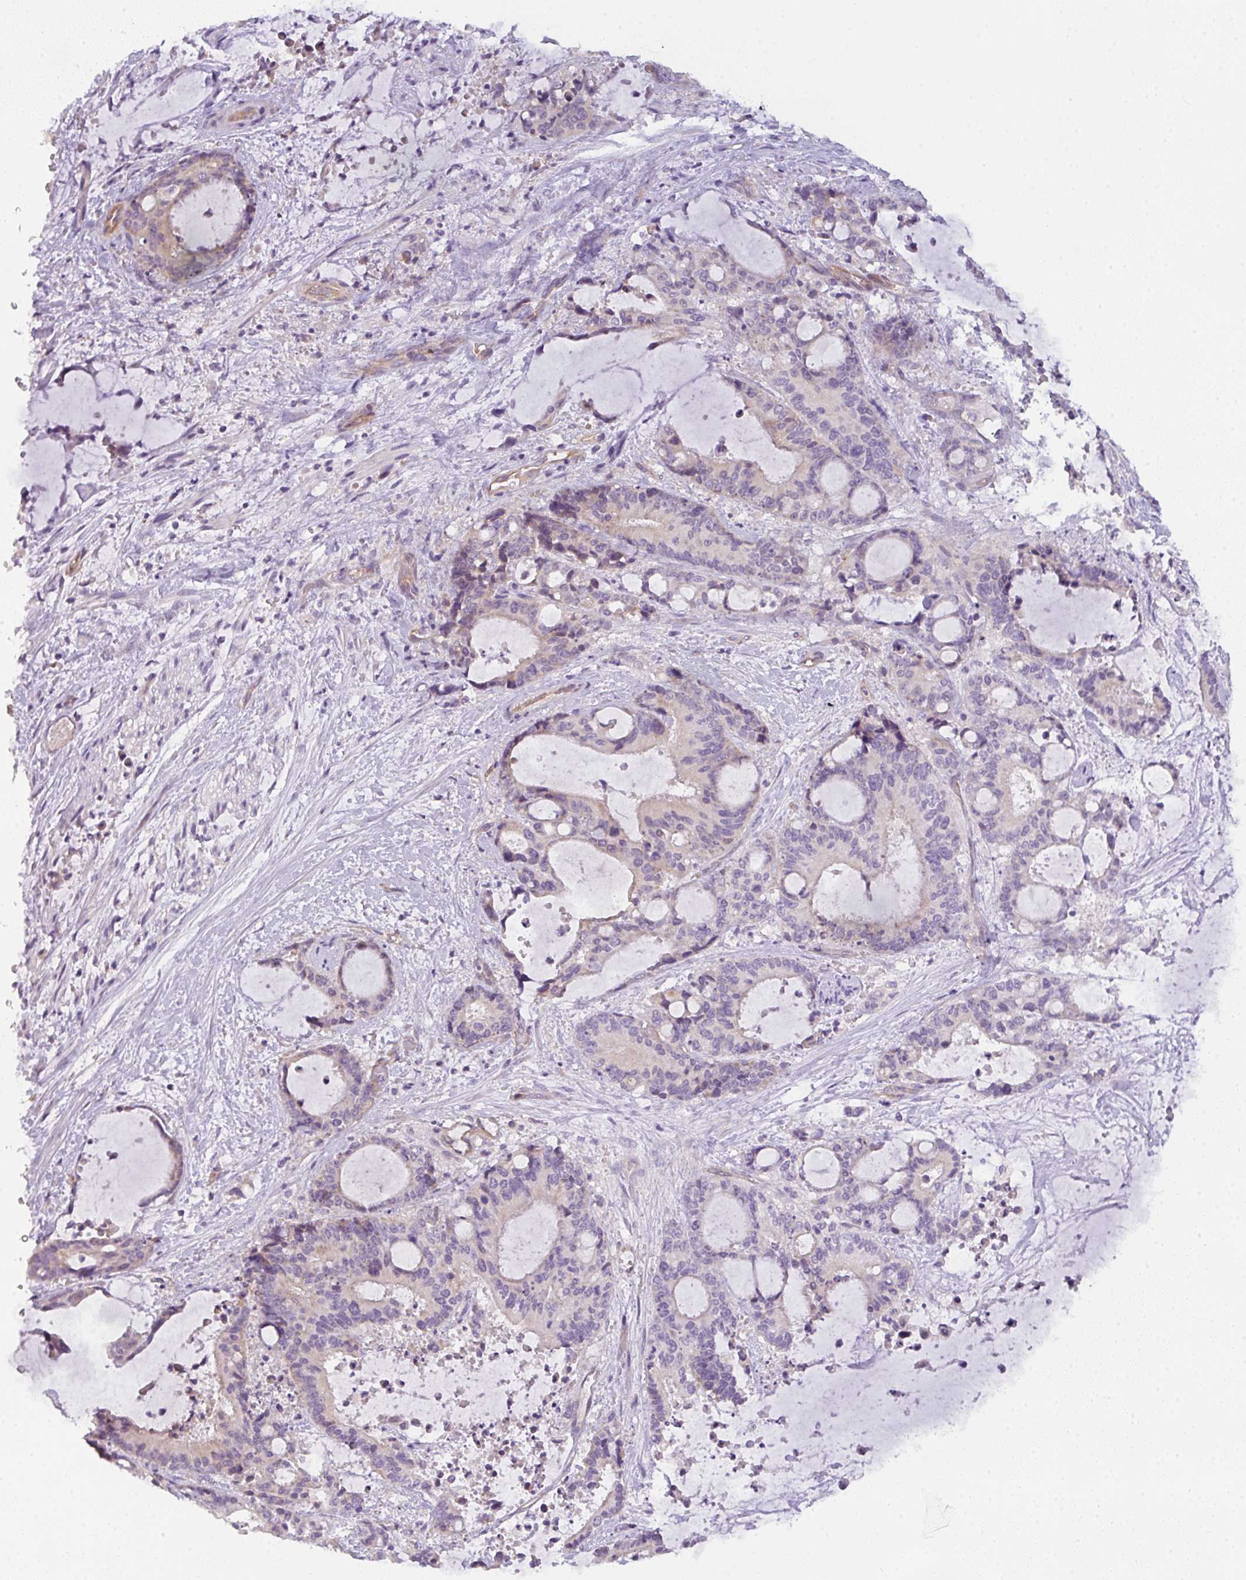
{"staining": {"intensity": "weak", "quantity": "<25%", "location": "cytoplasmic/membranous"}, "tissue": "liver cancer", "cell_type": "Tumor cells", "image_type": "cancer", "snomed": [{"axis": "morphology", "description": "Normal tissue, NOS"}, {"axis": "morphology", "description": "Cholangiocarcinoma"}, {"axis": "topography", "description": "Liver"}, {"axis": "topography", "description": "Peripheral nerve tissue"}], "caption": "IHC image of neoplastic tissue: human liver cancer (cholangiocarcinoma) stained with DAB (3,3'-diaminobenzidine) demonstrates no significant protein expression in tumor cells.", "gene": "FILIP1", "patient": {"sex": "female", "age": 73}}